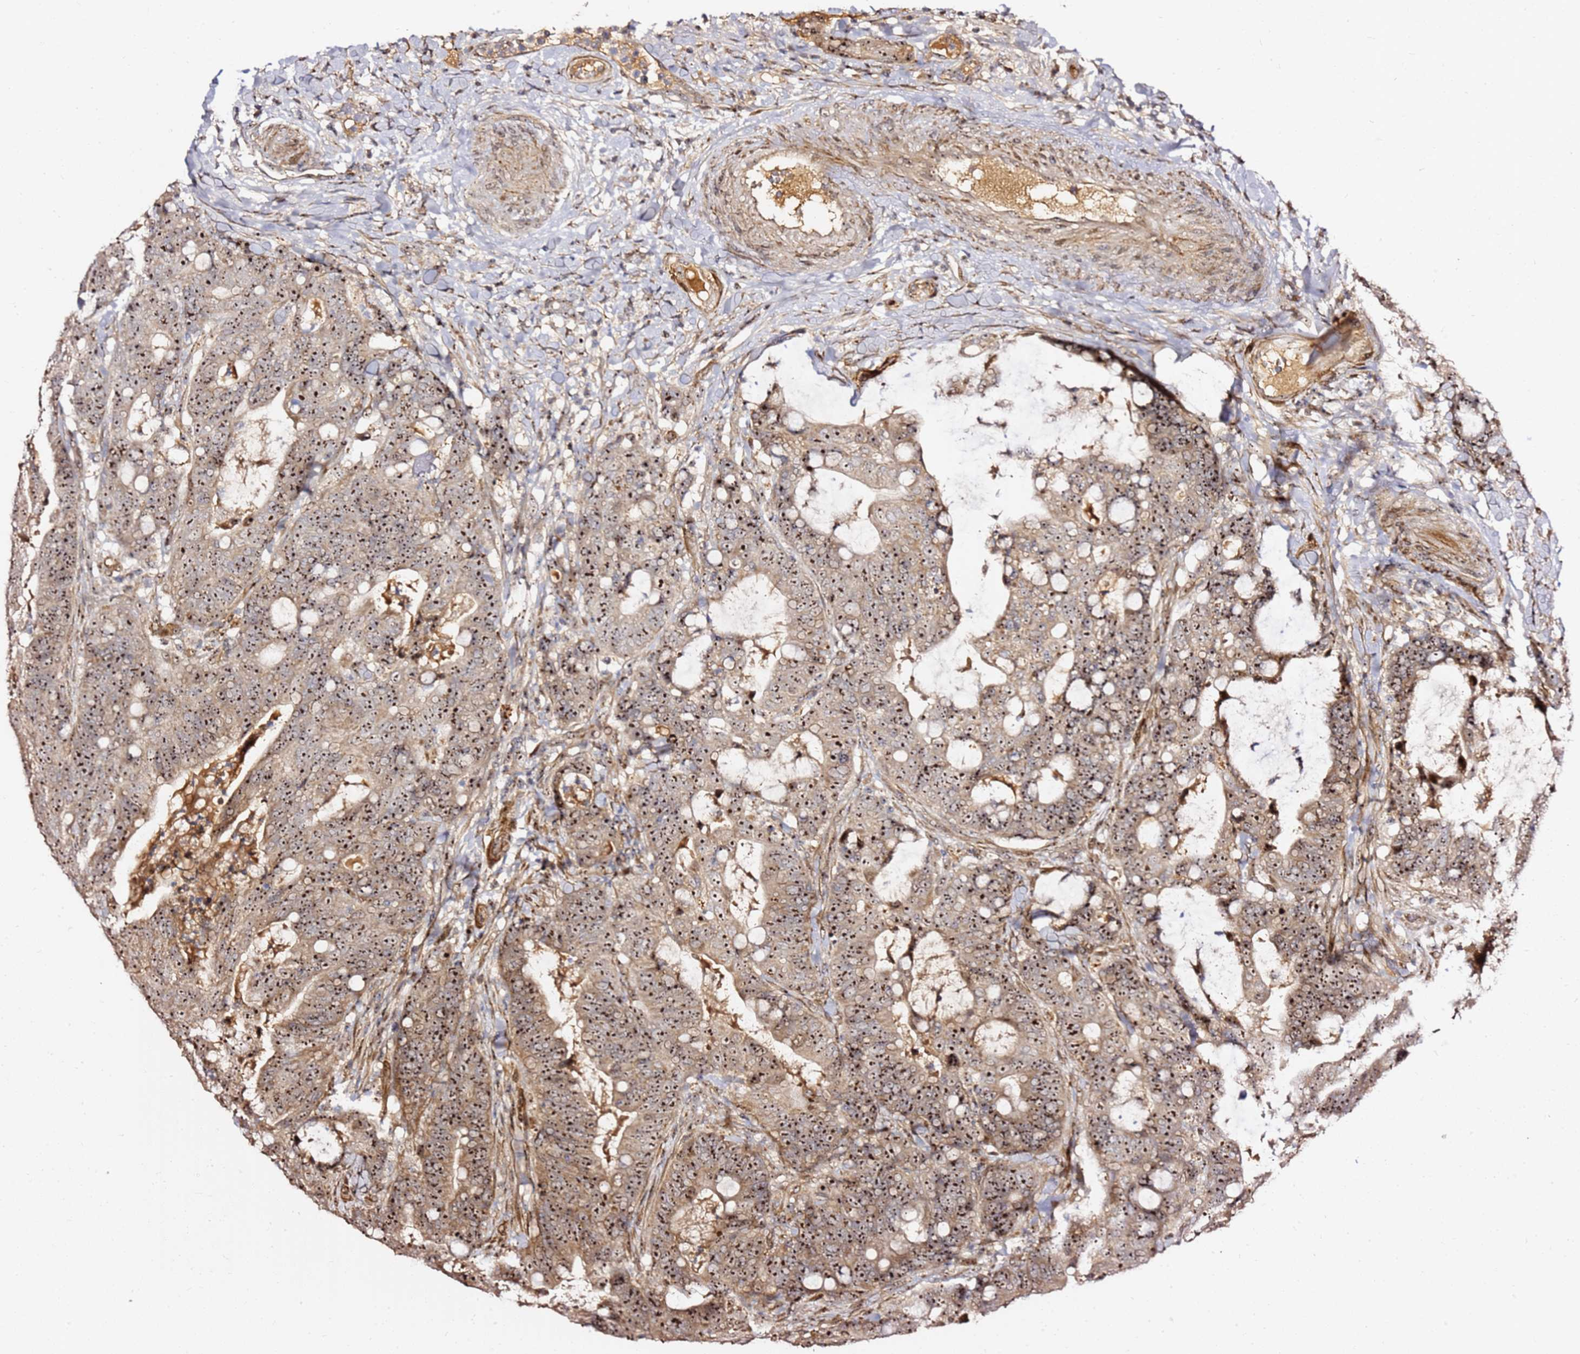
{"staining": {"intensity": "moderate", "quantity": ">75%", "location": "cytoplasmic/membranous,nuclear"}, "tissue": "colorectal cancer", "cell_type": "Tumor cells", "image_type": "cancer", "snomed": [{"axis": "morphology", "description": "Adenocarcinoma, NOS"}, {"axis": "topography", "description": "Colon"}], "caption": "Immunohistochemistry (DAB (3,3'-diaminobenzidine)) staining of human colorectal adenocarcinoma exhibits moderate cytoplasmic/membranous and nuclear protein expression in about >75% of tumor cells.", "gene": "KIF25", "patient": {"sex": "female", "age": 82}}